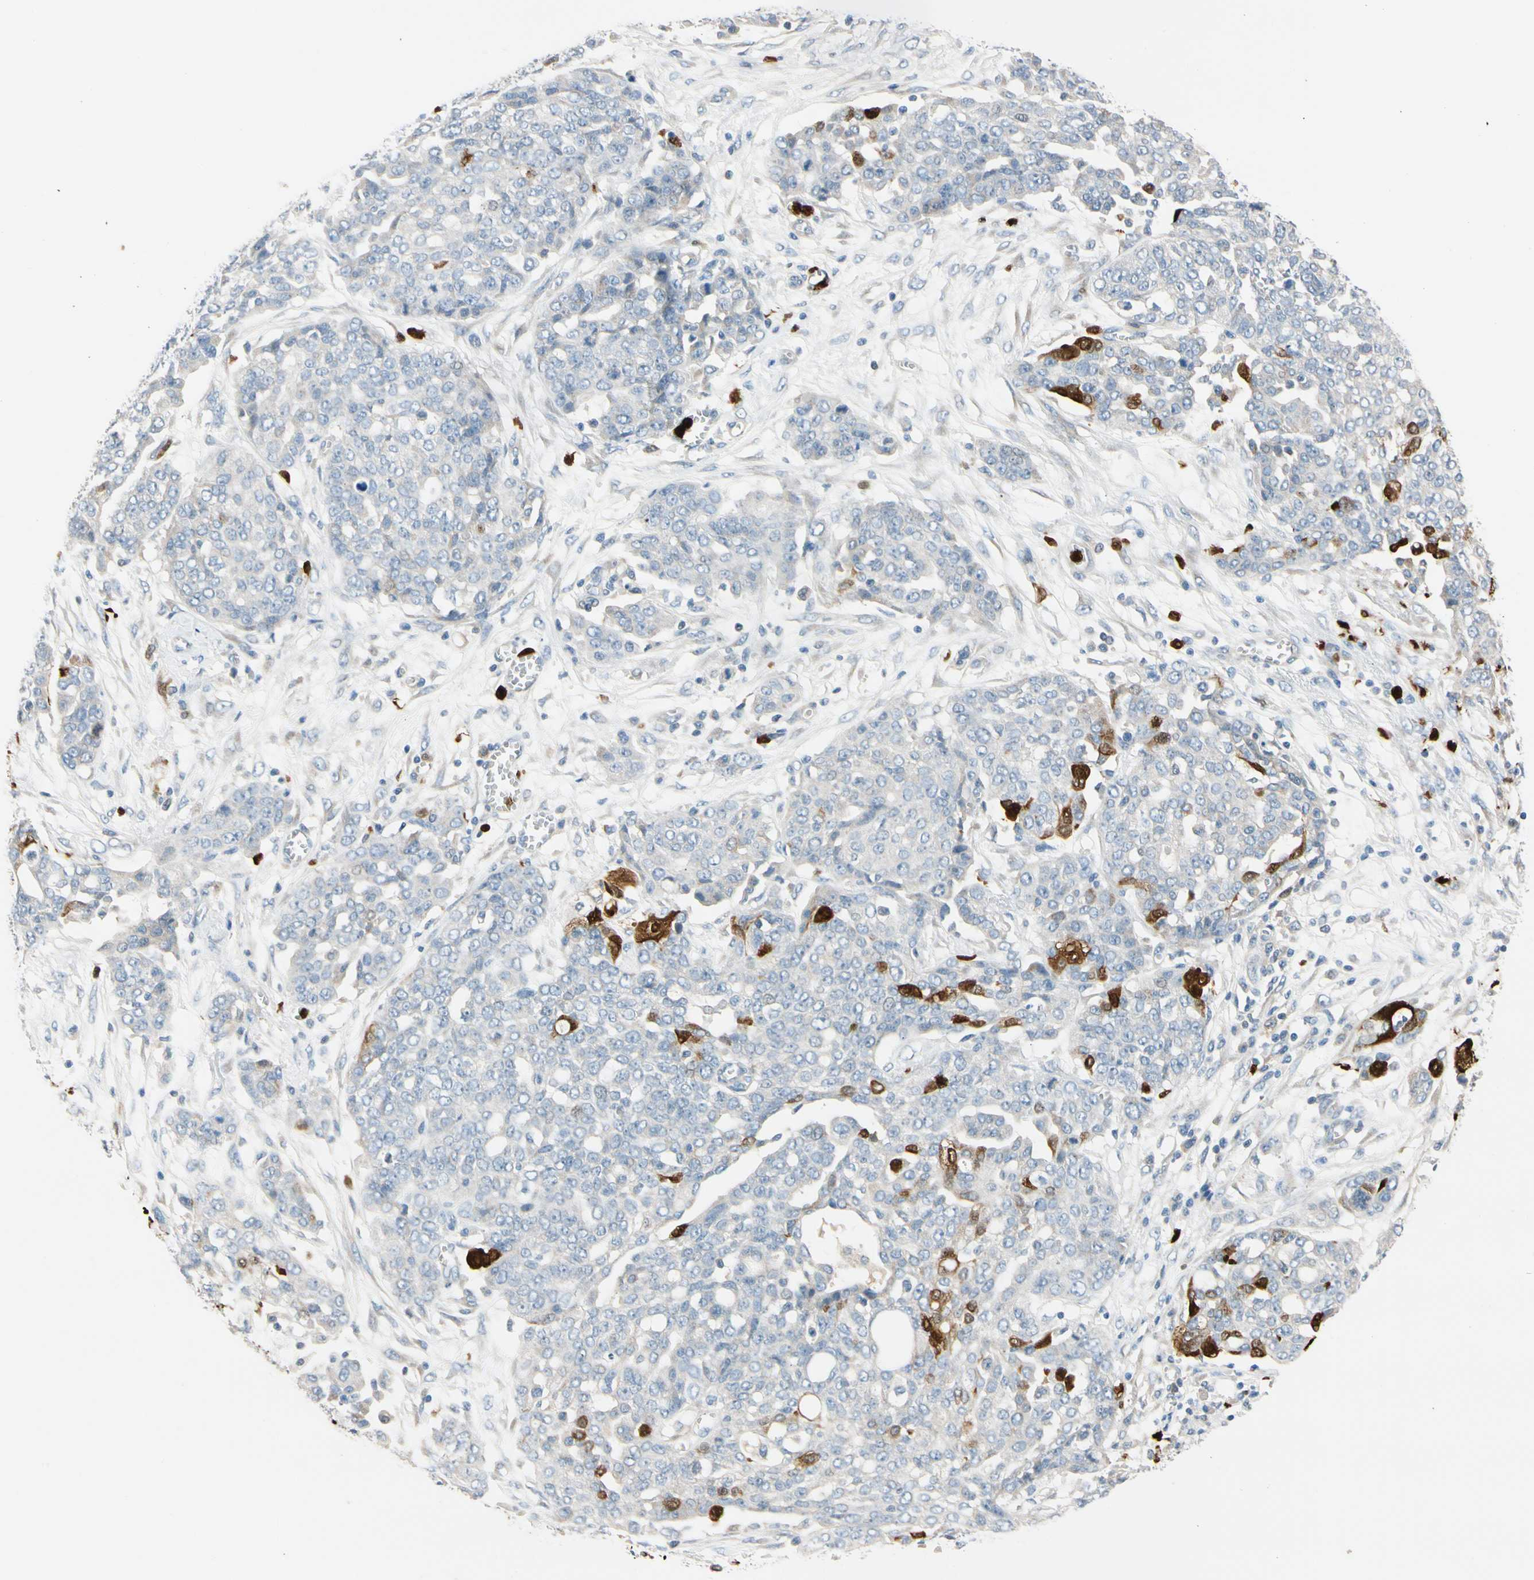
{"staining": {"intensity": "moderate", "quantity": "<25%", "location": "cytoplasmic/membranous"}, "tissue": "ovarian cancer", "cell_type": "Tumor cells", "image_type": "cancer", "snomed": [{"axis": "morphology", "description": "Cystadenocarcinoma, serous, NOS"}, {"axis": "topography", "description": "Soft tissue"}, {"axis": "topography", "description": "Ovary"}], "caption": "High-magnification brightfield microscopy of ovarian serous cystadenocarcinoma stained with DAB (3,3'-diaminobenzidine) (brown) and counterstained with hematoxylin (blue). tumor cells exhibit moderate cytoplasmic/membranous expression is appreciated in about<25% of cells.", "gene": "TRAF5", "patient": {"sex": "female", "age": 57}}